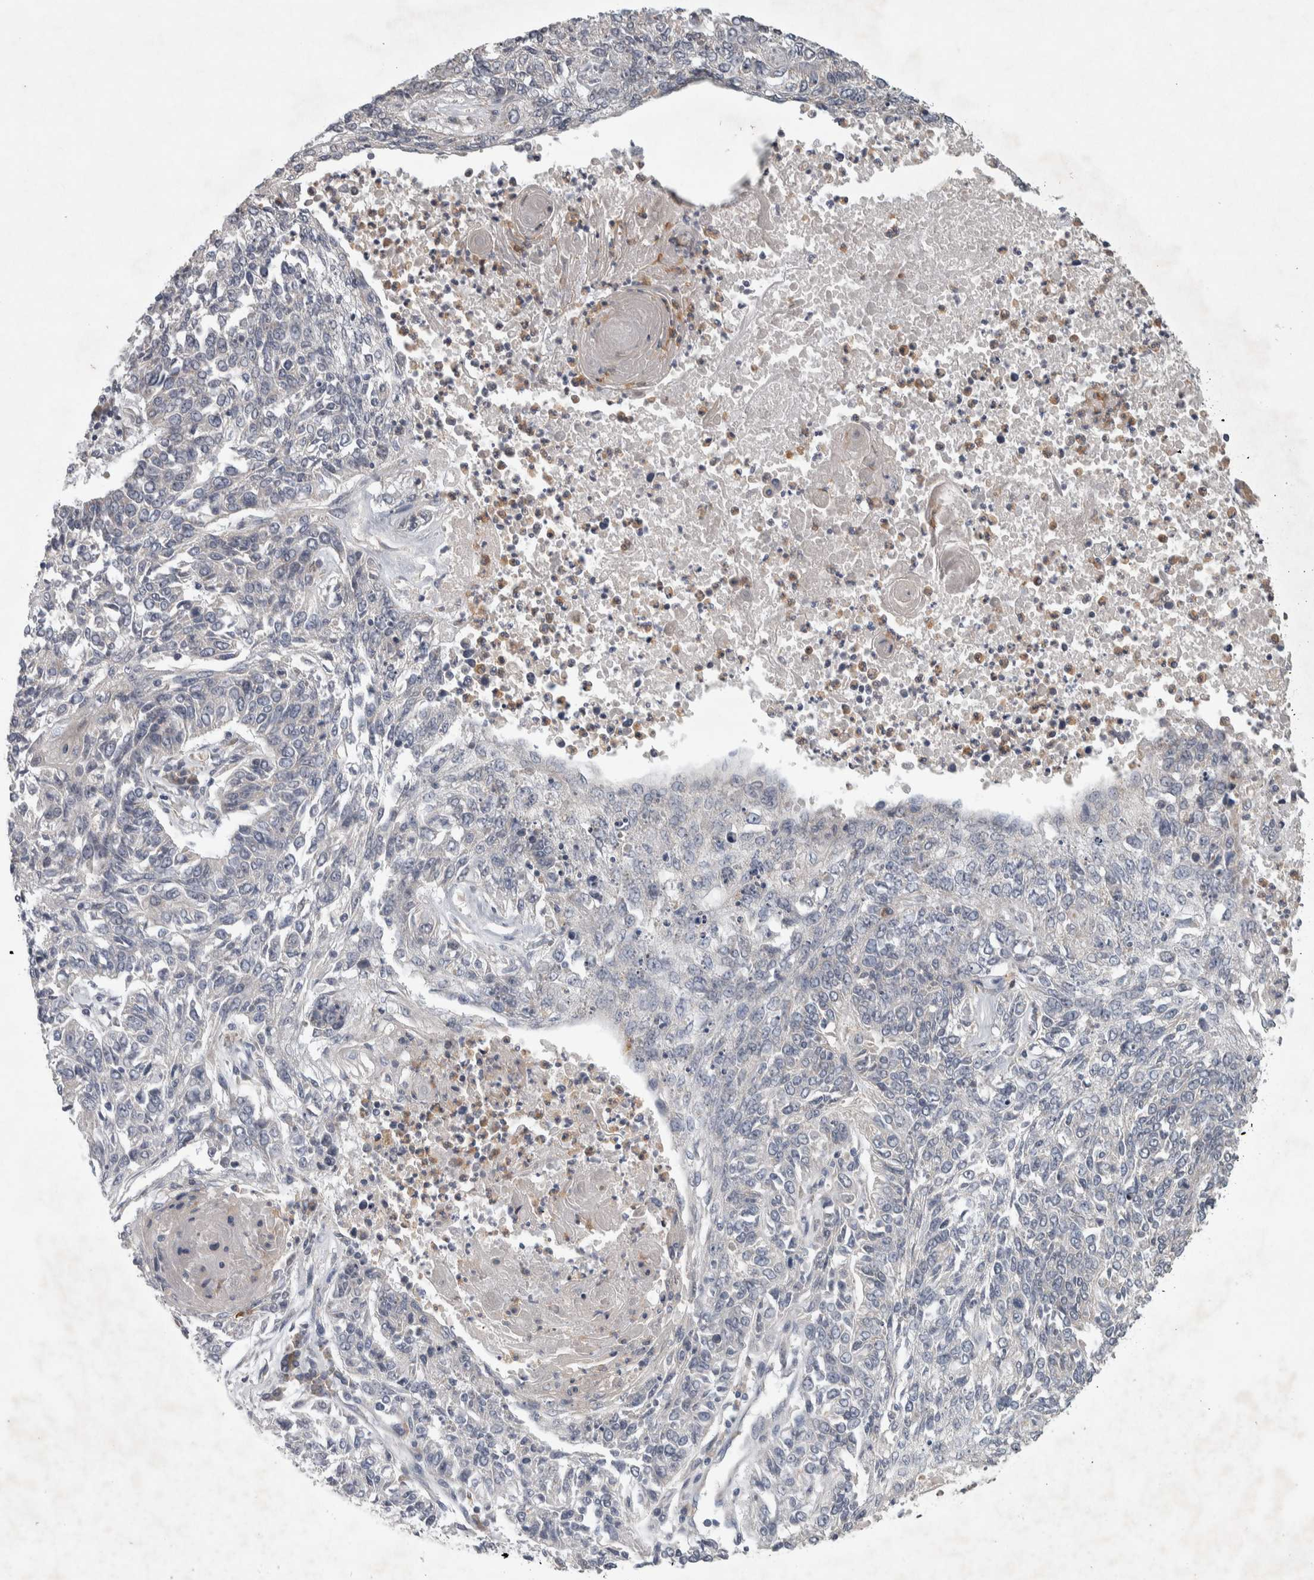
{"staining": {"intensity": "negative", "quantity": "none", "location": "none"}, "tissue": "lung cancer", "cell_type": "Tumor cells", "image_type": "cancer", "snomed": [{"axis": "morphology", "description": "Normal tissue, NOS"}, {"axis": "morphology", "description": "Squamous cell carcinoma, NOS"}, {"axis": "topography", "description": "Cartilage tissue"}, {"axis": "topography", "description": "Bronchus"}, {"axis": "topography", "description": "Lung"}], "caption": "The photomicrograph exhibits no staining of tumor cells in lung cancer.", "gene": "SRP68", "patient": {"sex": "female", "age": 49}}